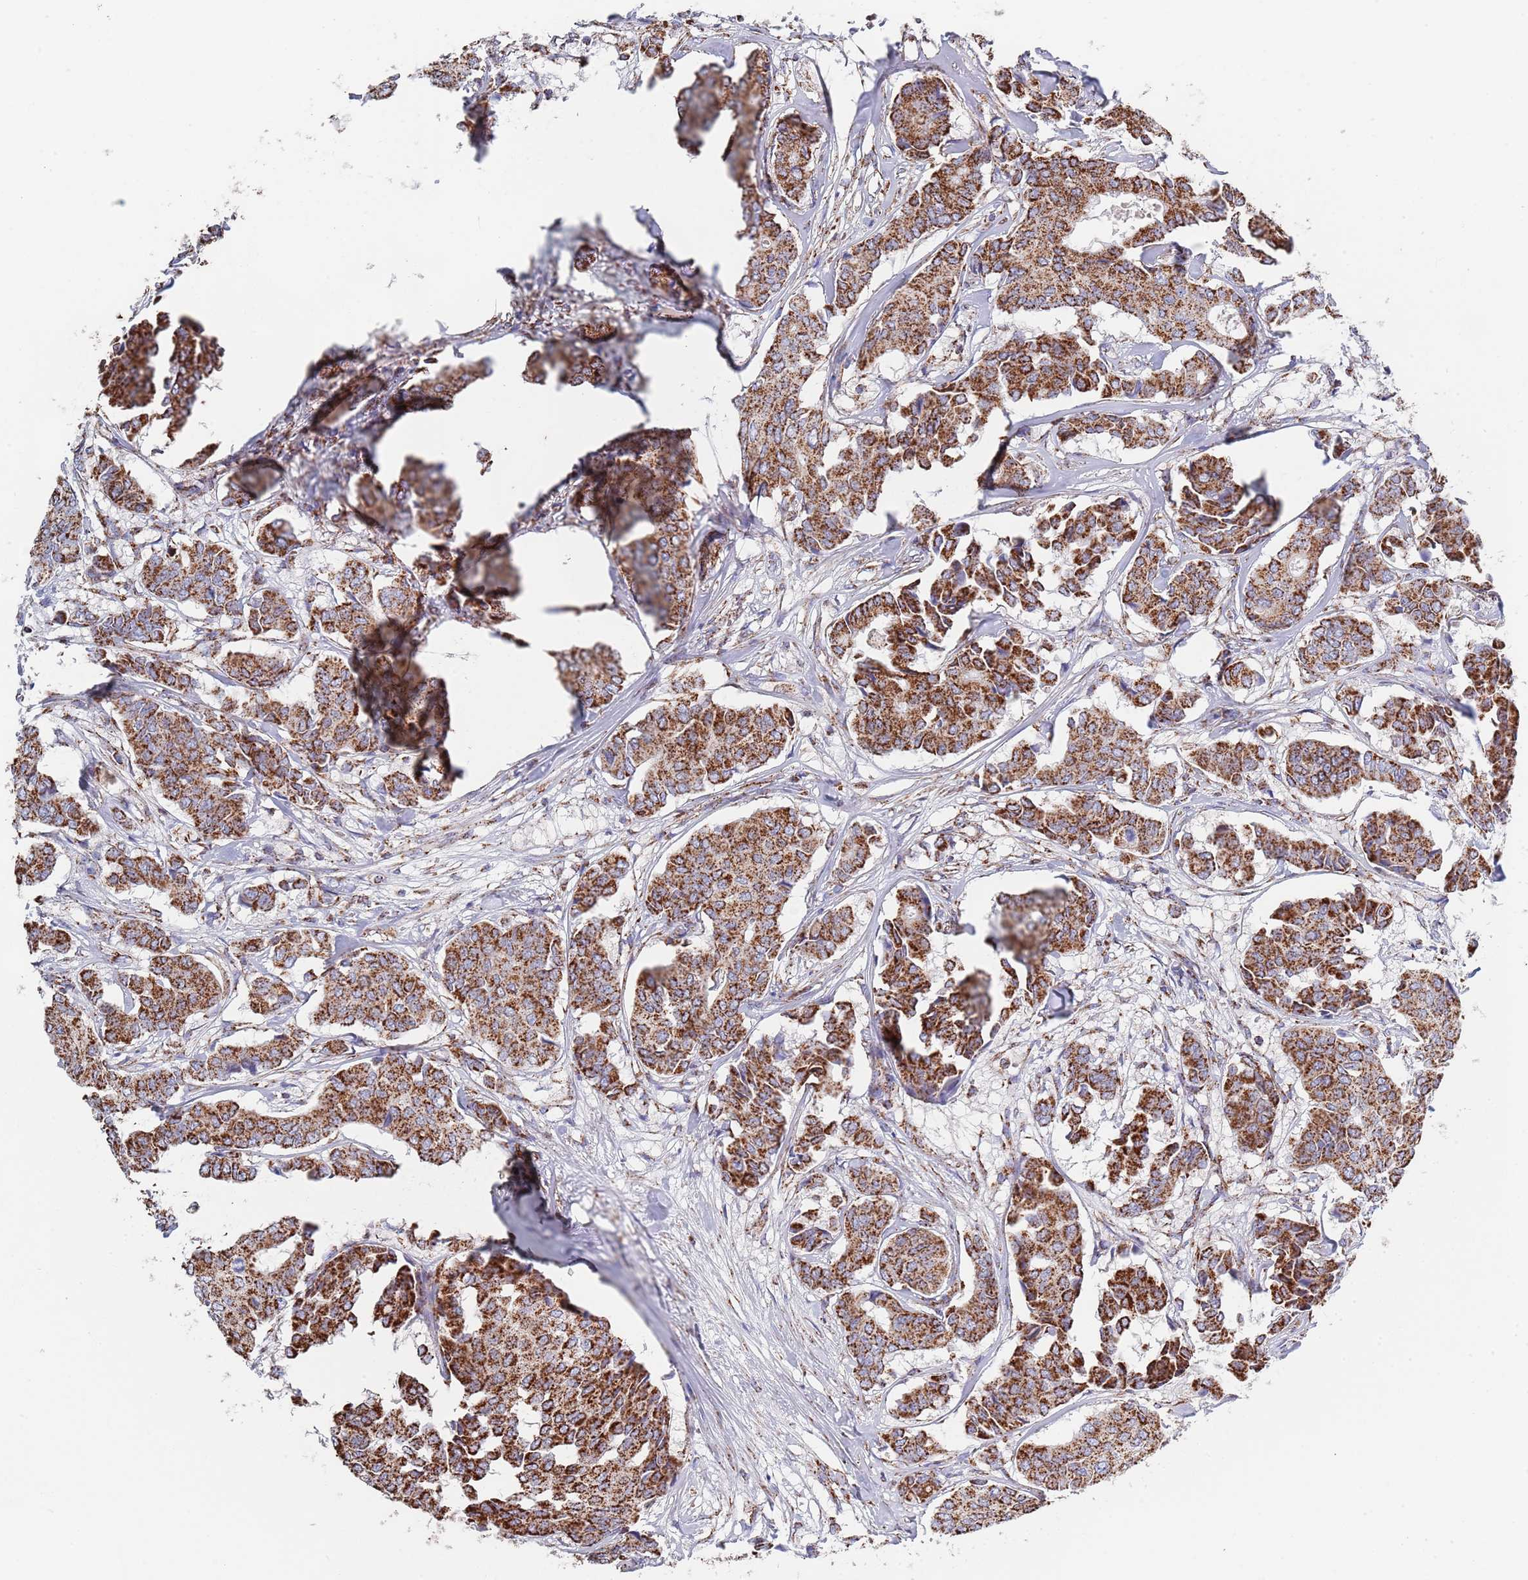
{"staining": {"intensity": "strong", "quantity": ">75%", "location": "cytoplasmic/membranous"}, "tissue": "breast cancer", "cell_type": "Tumor cells", "image_type": "cancer", "snomed": [{"axis": "morphology", "description": "Duct carcinoma"}, {"axis": "topography", "description": "Breast"}], "caption": "Approximately >75% of tumor cells in human invasive ductal carcinoma (breast) show strong cytoplasmic/membranous protein staining as visualized by brown immunohistochemical staining.", "gene": "PGP", "patient": {"sex": "female", "age": 75}}